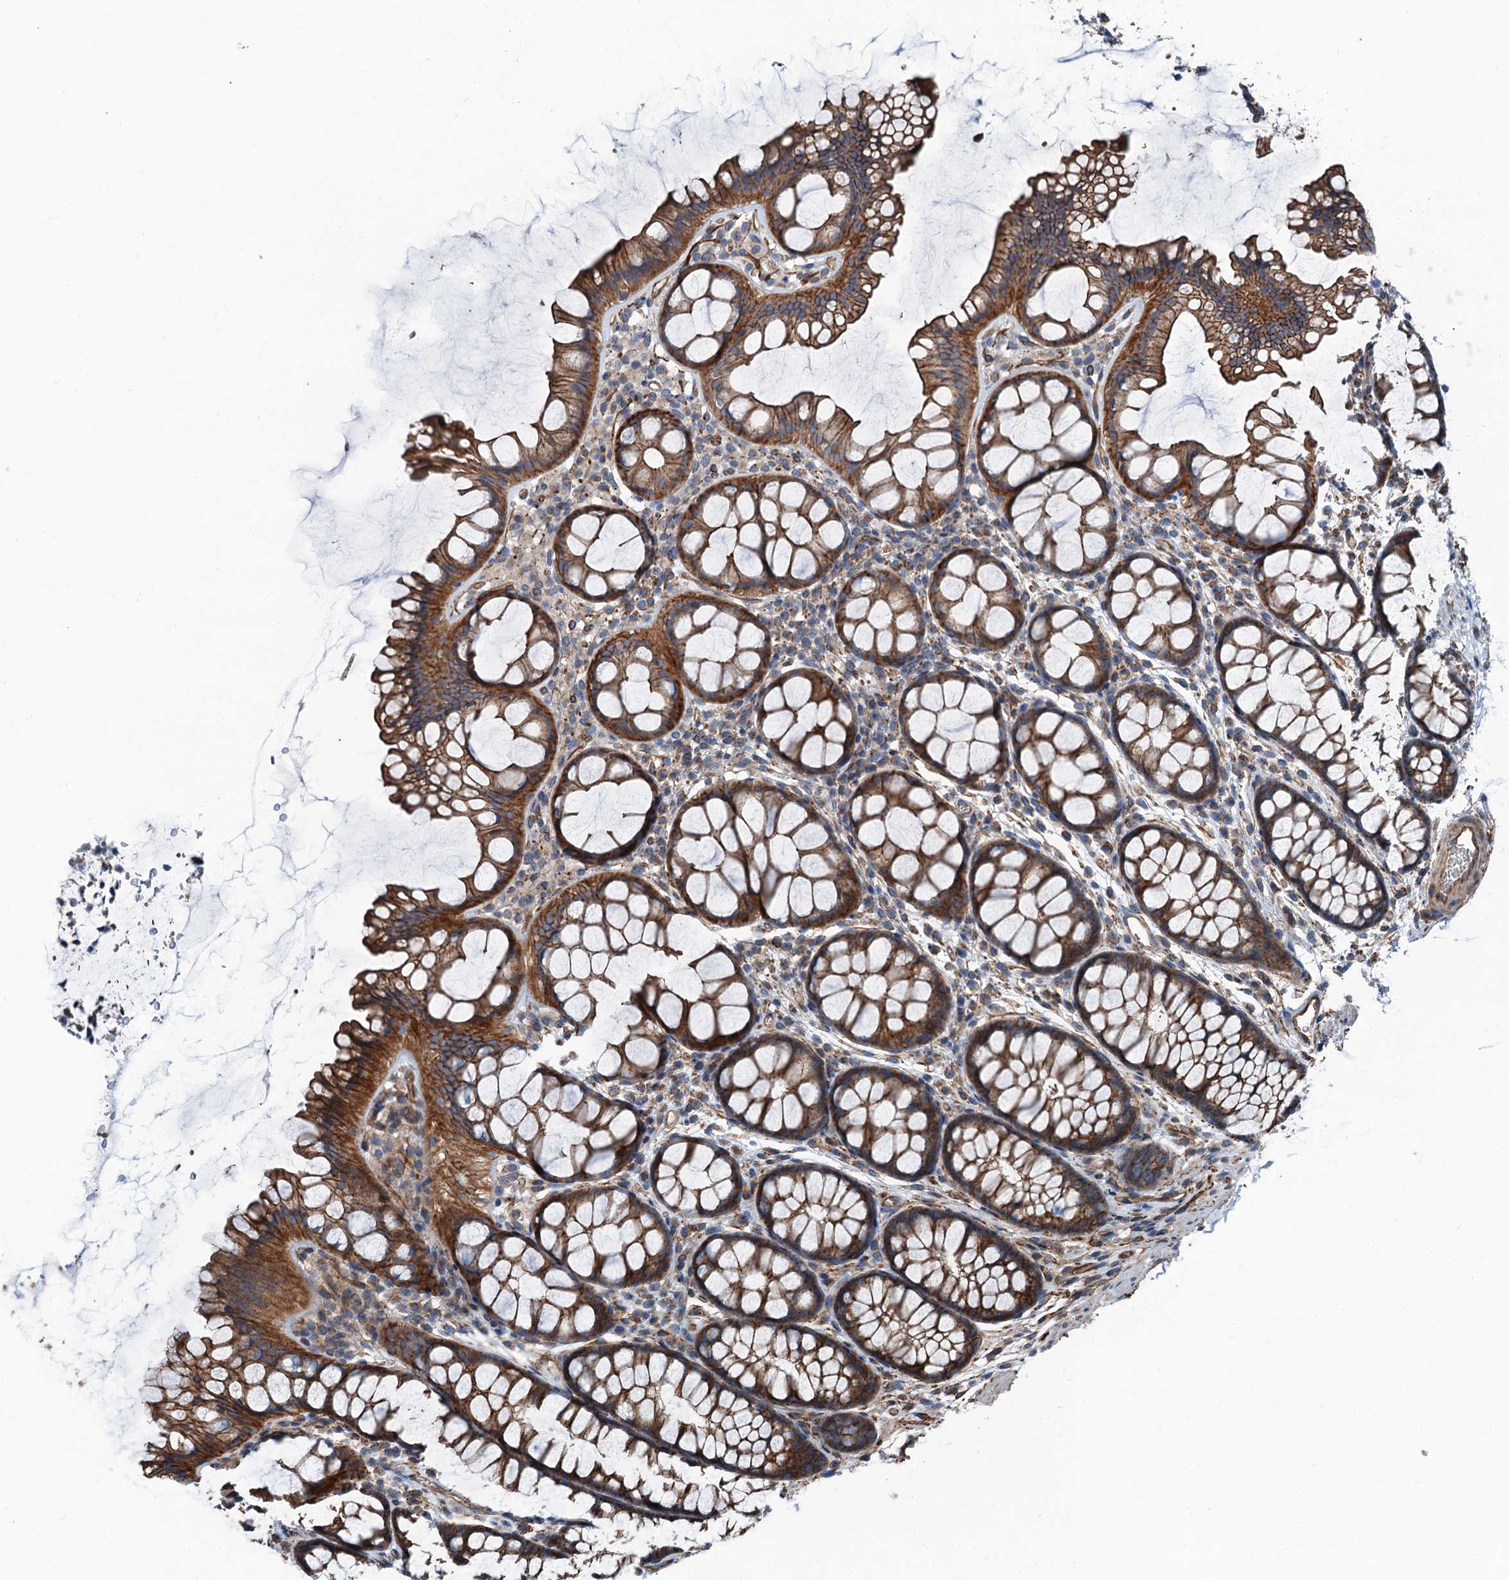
{"staining": {"intensity": "strong", "quantity": ">75%", "location": "cytoplasmic/membranous"}, "tissue": "colon", "cell_type": "Endothelial cells", "image_type": "normal", "snomed": [{"axis": "morphology", "description": "Normal tissue, NOS"}, {"axis": "topography", "description": "Colon"}], "caption": "High-magnification brightfield microscopy of benign colon stained with DAB (brown) and counterstained with hematoxylin (blue). endothelial cells exhibit strong cytoplasmic/membranous staining is present in about>75% of cells. (Brightfield microscopy of DAB IHC at high magnification).", "gene": "NMRAL1", "patient": {"sex": "female", "age": 82}}